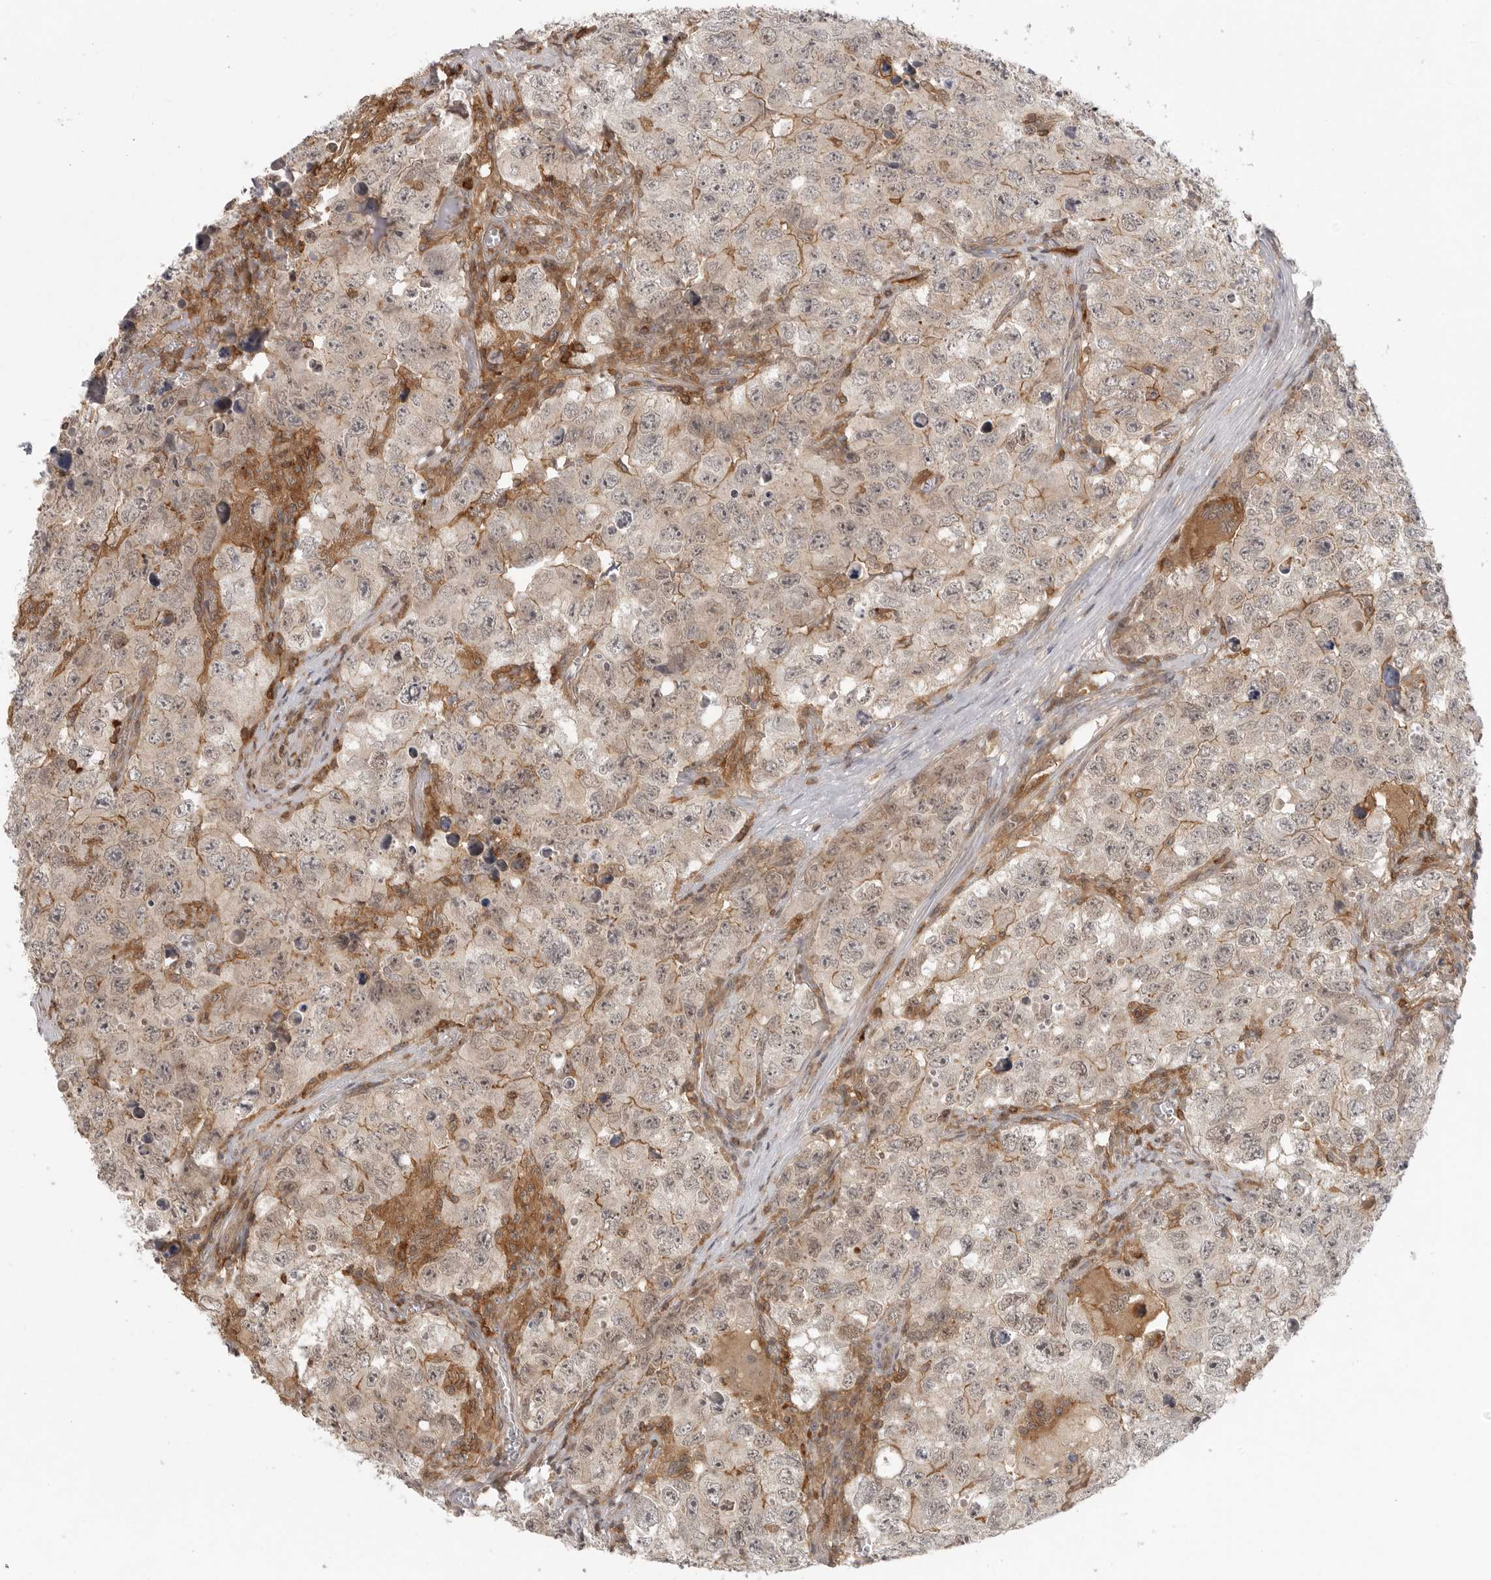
{"staining": {"intensity": "weak", "quantity": "25%-75%", "location": "cytoplasmic/membranous,nuclear"}, "tissue": "testis cancer", "cell_type": "Tumor cells", "image_type": "cancer", "snomed": [{"axis": "morphology", "description": "Seminoma, NOS"}, {"axis": "morphology", "description": "Carcinoma, Embryonal, NOS"}, {"axis": "topography", "description": "Testis"}], "caption": "DAB (3,3'-diaminobenzidine) immunohistochemical staining of human embryonal carcinoma (testis) reveals weak cytoplasmic/membranous and nuclear protein expression in about 25%-75% of tumor cells. Ihc stains the protein of interest in brown and the nuclei are stained blue.", "gene": "DBNL", "patient": {"sex": "male", "age": 43}}